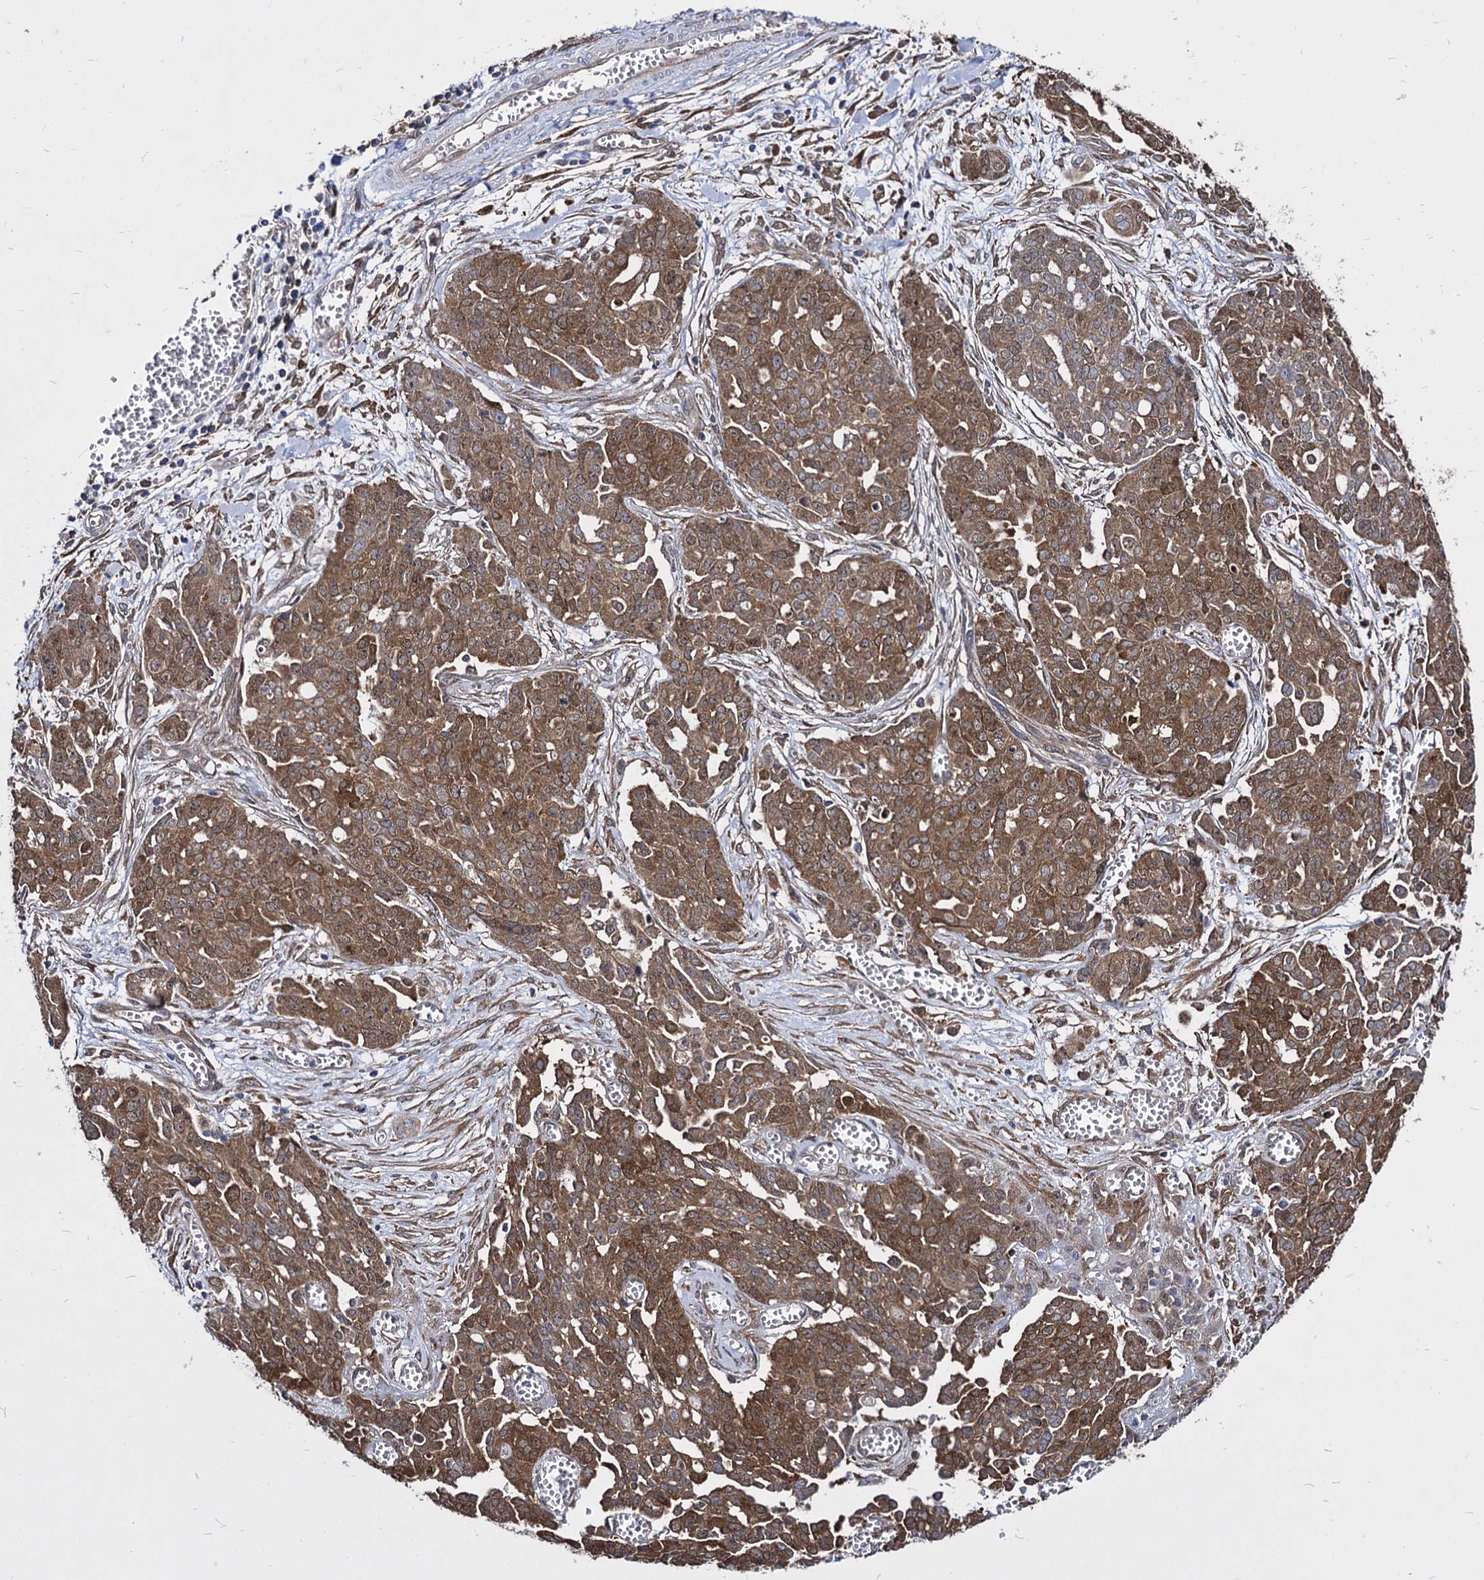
{"staining": {"intensity": "moderate", "quantity": ">75%", "location": "cytoplasmic/membranous,nuclear"}, "tissue": "ovarian cancer", "cell_type": "Tumor cells", "image_type": "cancer", "snomed": [{"axis": "morphology", "description": "Cystadenocarcinoma, serous, NOS"}, {"axis": "topography", "description": "Soft tissue"}, {"axis": "topography", "description": "Ovary"}], "caption": "Moderate cytoplasmic/membranous and nuclear staining is present in about >75% of tumor cells in ovarian cancer (serous cystadenocarcinoma).", "gene": "NME1", "patient": {"sex": "female", "age": 57}}